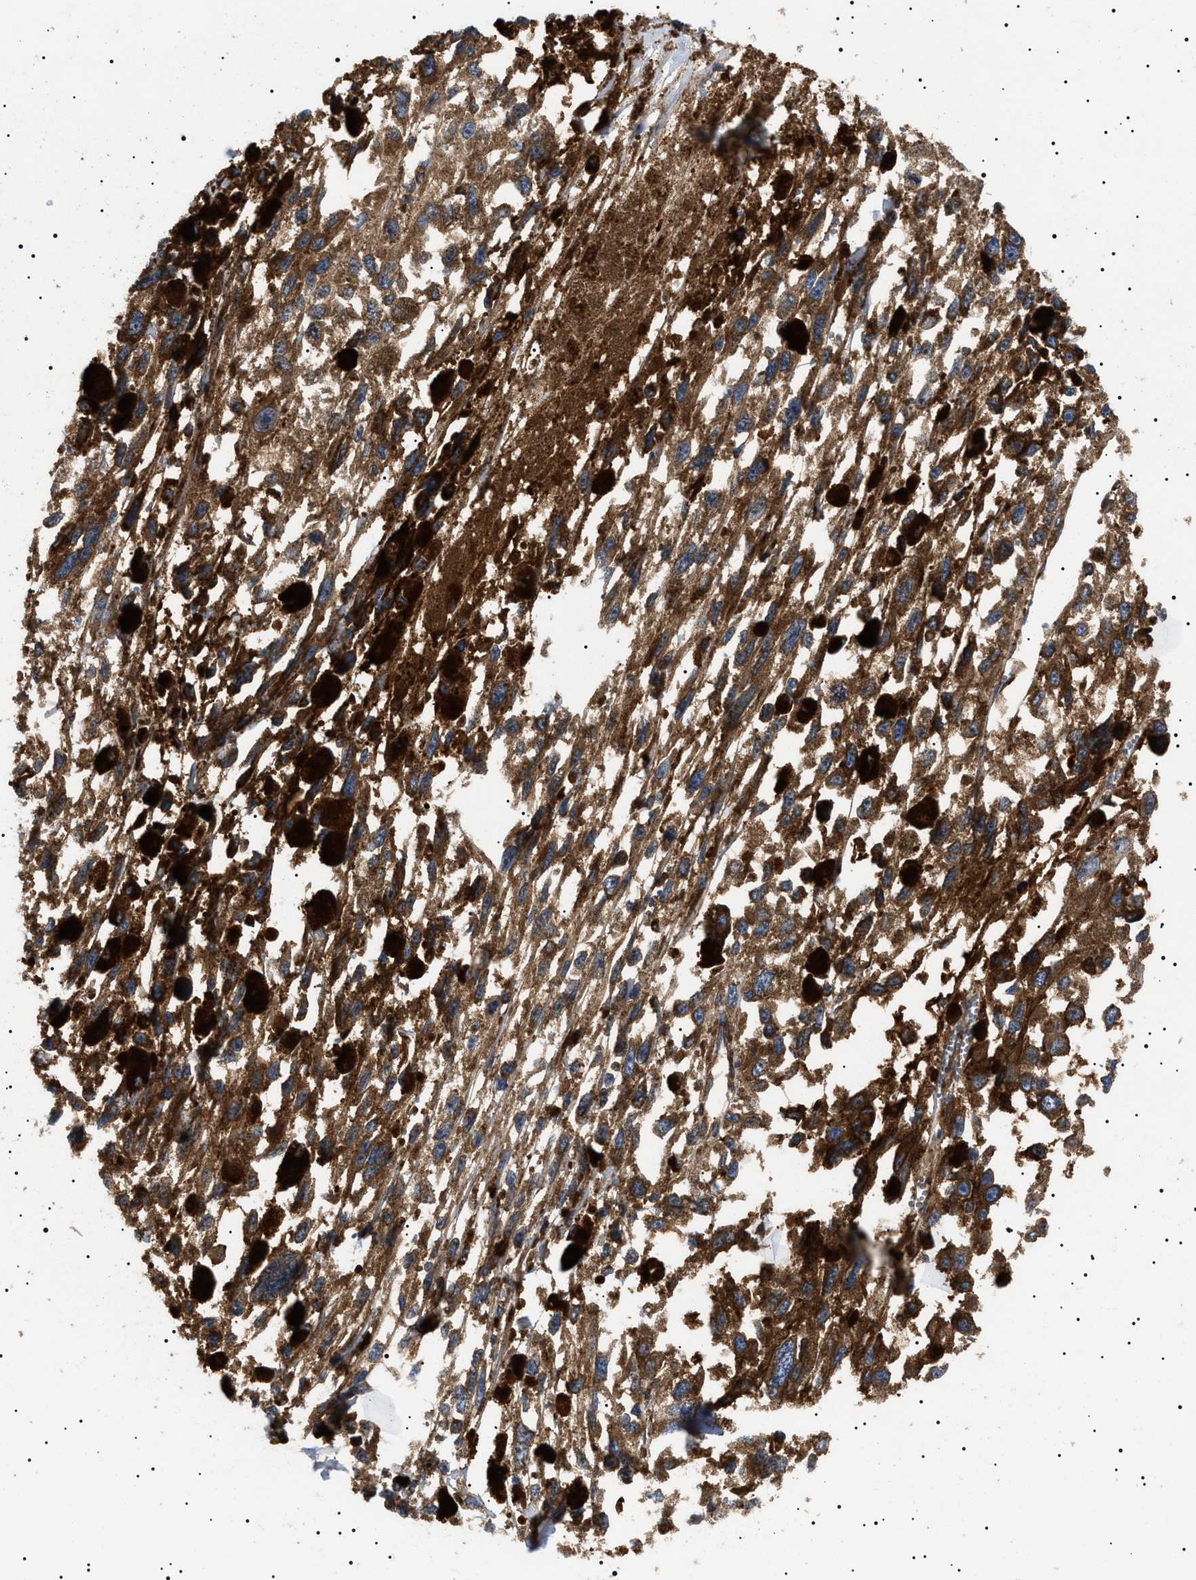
{"staining": {"intensity": "moderate", "quantity": ">75%", "location": "cytoplasmic/membranous"}, "tissue": "melanoma", "cell_type": "Tumor cells", "image_type": "cancer", "snomed": [{"axis": "morphology", "description": "Malignant melanoma, Metastatic site"}, {"axis": "topography", "description": "Lymph node"}], "caption": "Malignant melanoma (metastatic site) stained with a protein marker exhibits moderate staining in tumor cells.", "gene": "TPP2", "patient": {"sex": "male", "age": 59}}